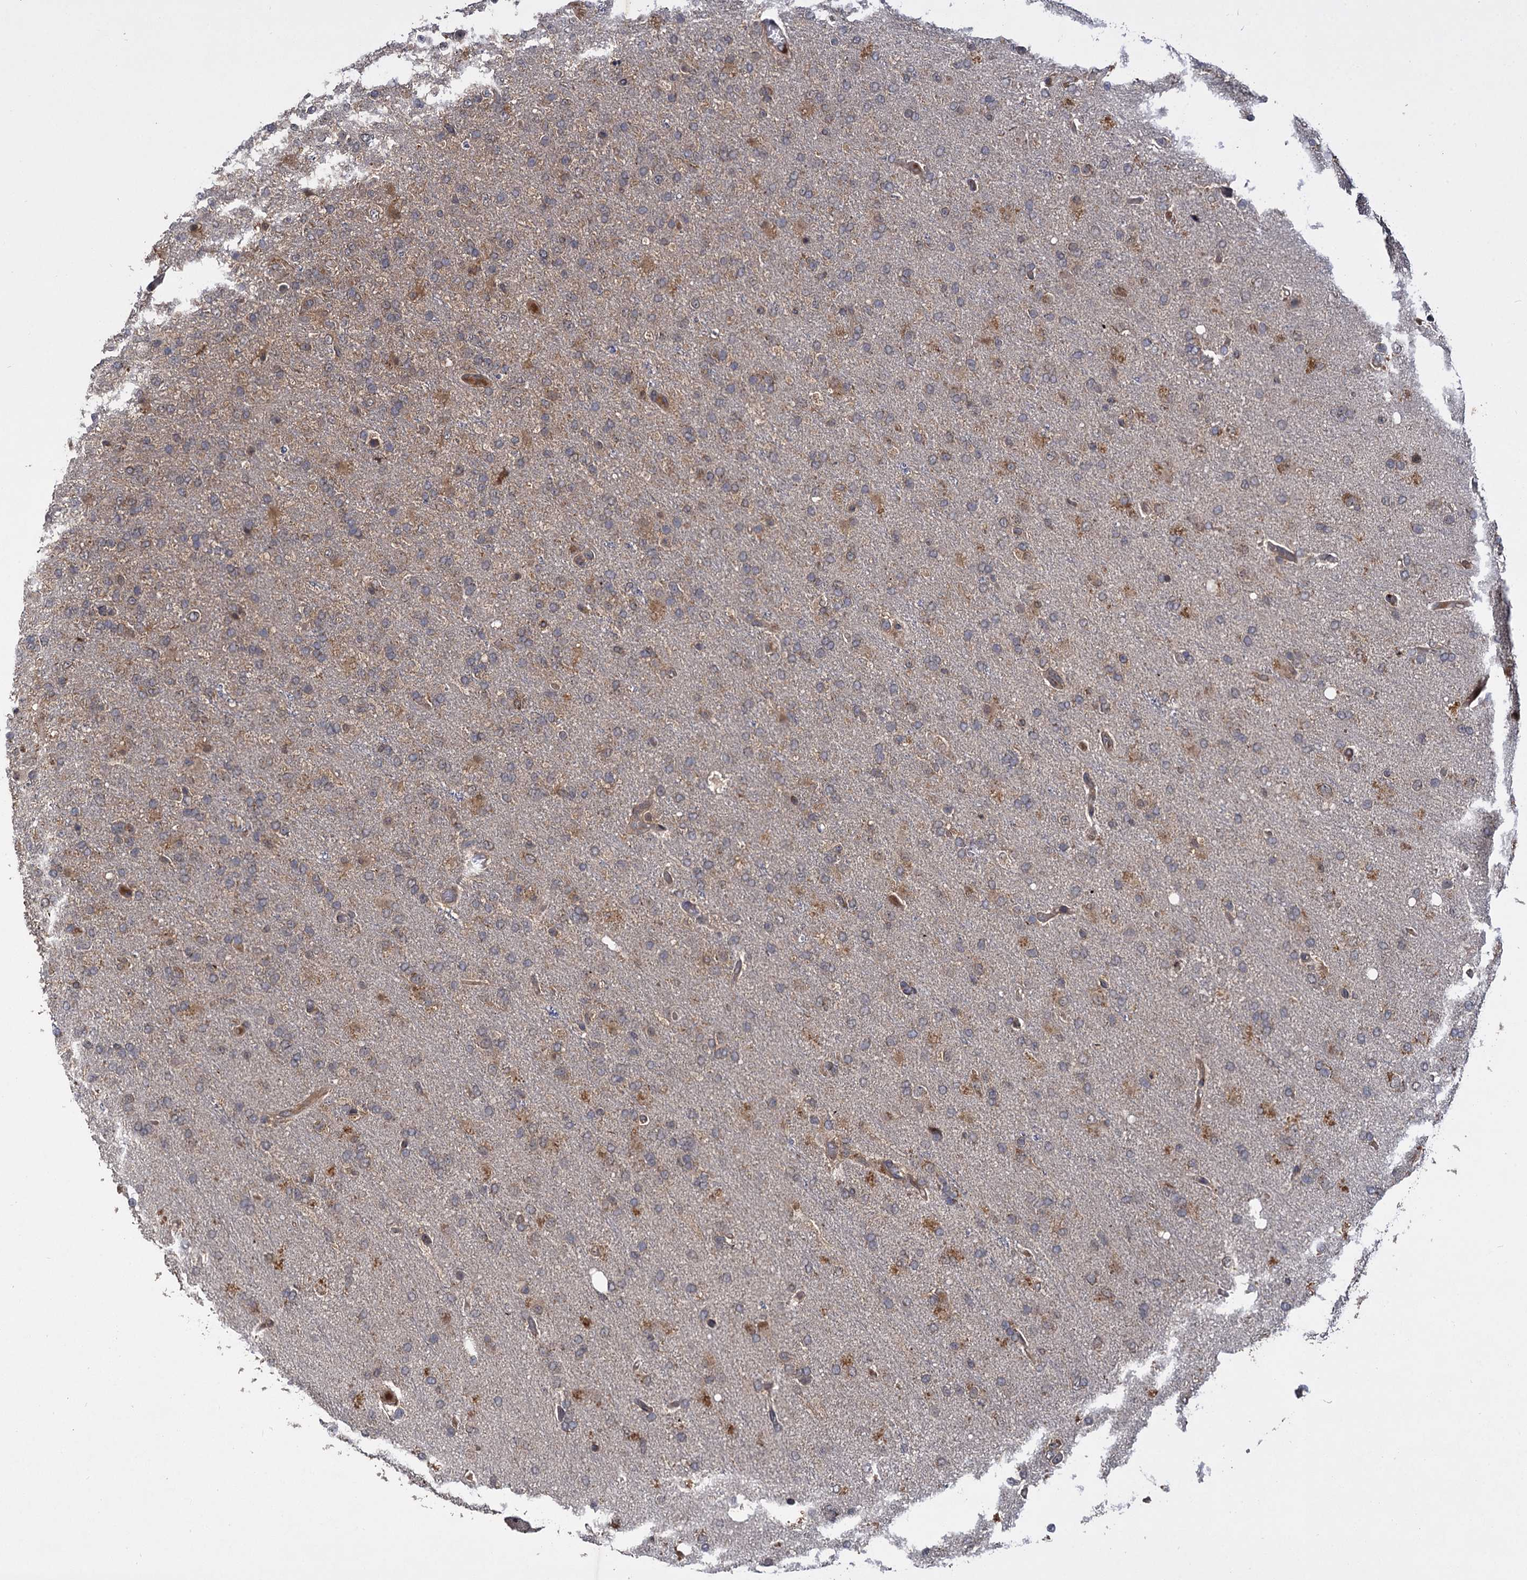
{"staining": {"intensity": "weak", "quantity": ">75%", "location": "cytoplasmic/membranous"}, "tissue": "glioma", "cell_type": "Tumor cells", "image_type": "cancer", "snomed": [{"axis": "morphology", "description": "Glioma, malignant, High grade"}, {"axis": "topography", "description": "Brain"}], "caption": "Immunohistochemical staining of glioma shows weak cytoplasmic/membranous protein expression in about >75% of tumor cells.", "gene": "INPPL1", "patient": {"sex": "female", "age": 74}}